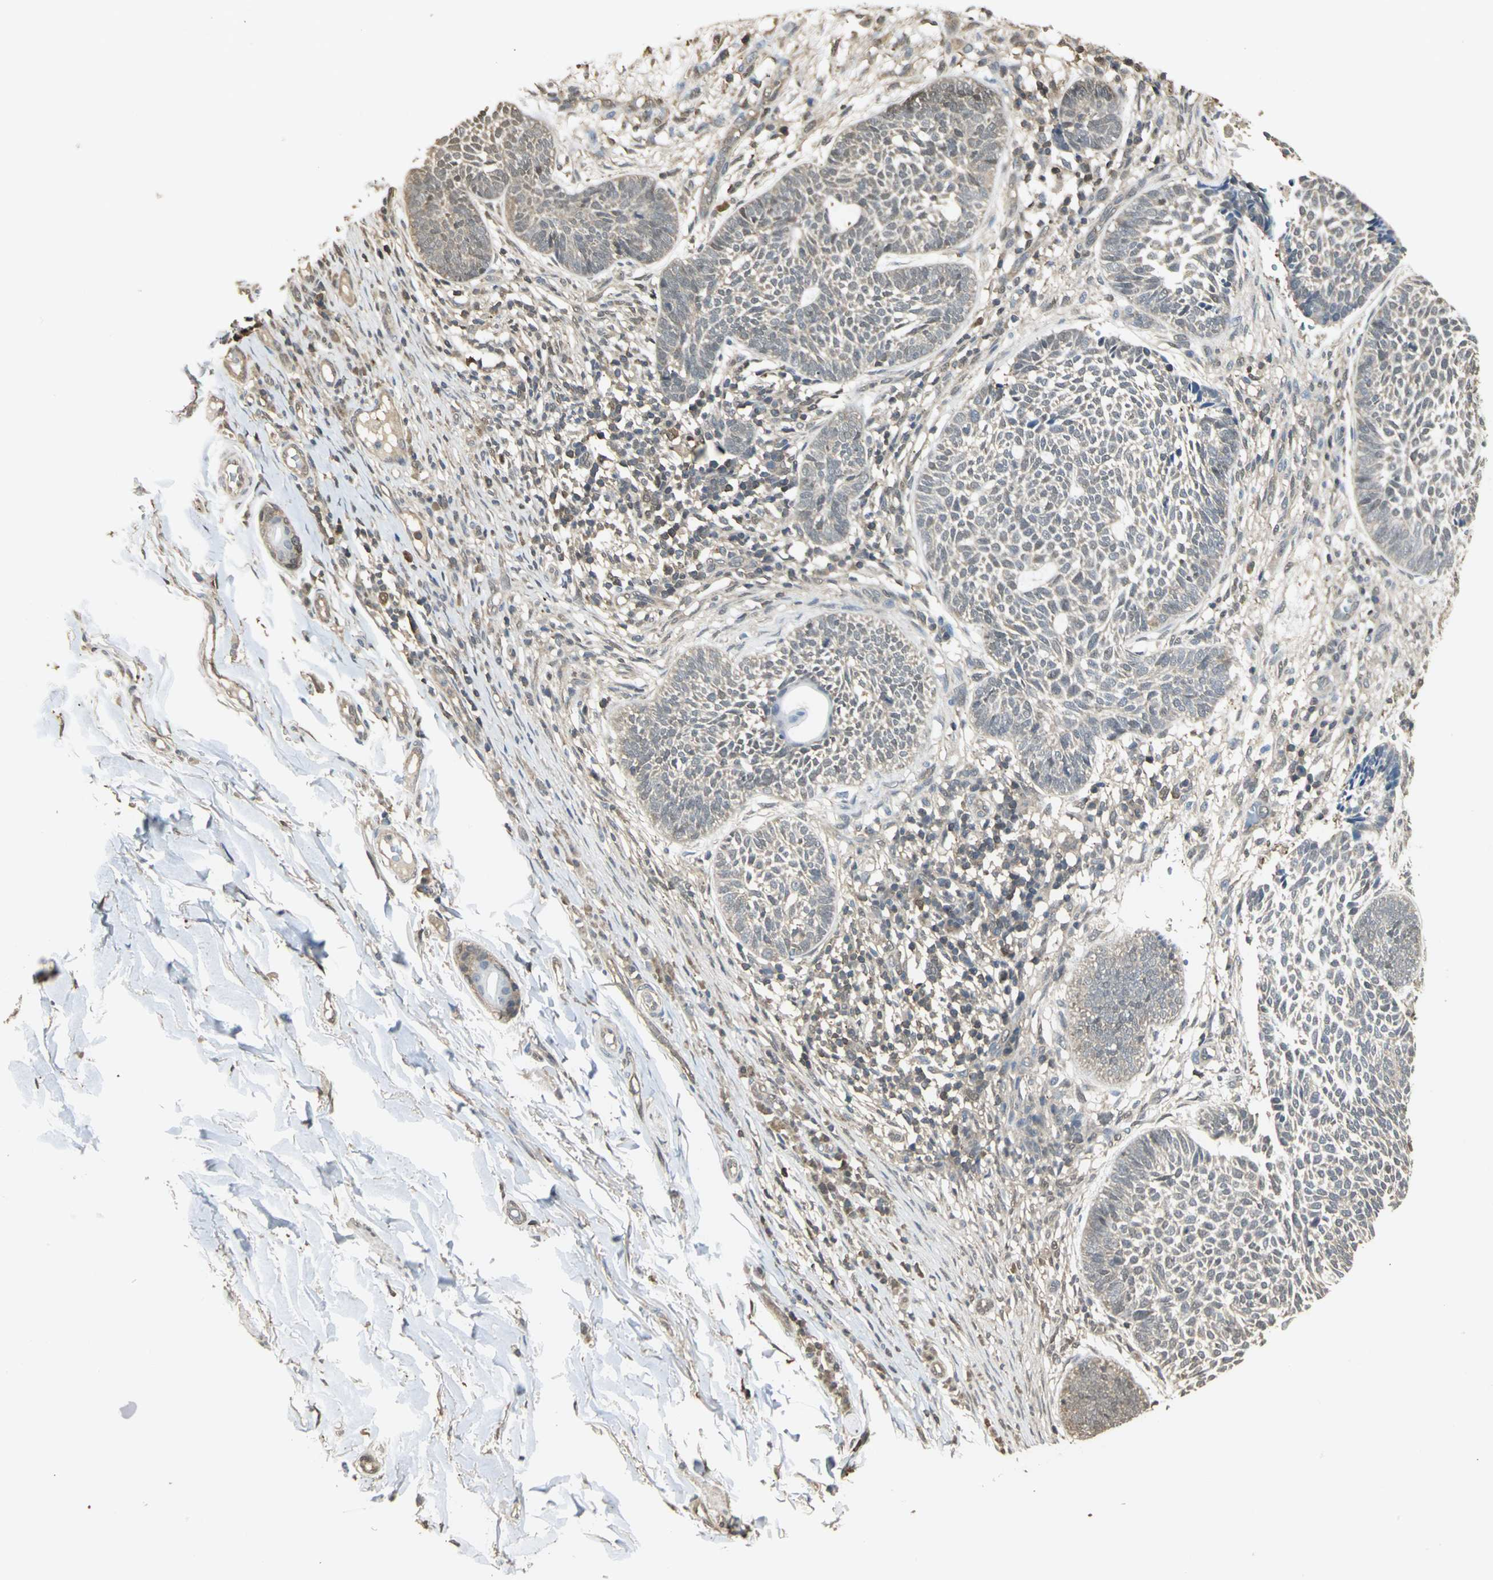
{"staining": {"intensity": "weak", "quantity": ">75%", "location": "cytoplasmic/membranous"}, "tissue": "skin cancer", "cell_type": "Tumor cells", "image_type": "cancer", "snomed": [{"axis": "morphology", "description": "Normal tissue, NOS"}, {"axis": "morphology", "description": "Basal cell carcinoma"}, {"axis": "topography", "description": "Skin"}], "caption": "Protein expression analysis of skin cancer reveals weak cytoplasmic/membranous expression in about >75% of tumor cells.", "gene": "PARK7", "patient": {"sex": "male", "age": 87}}